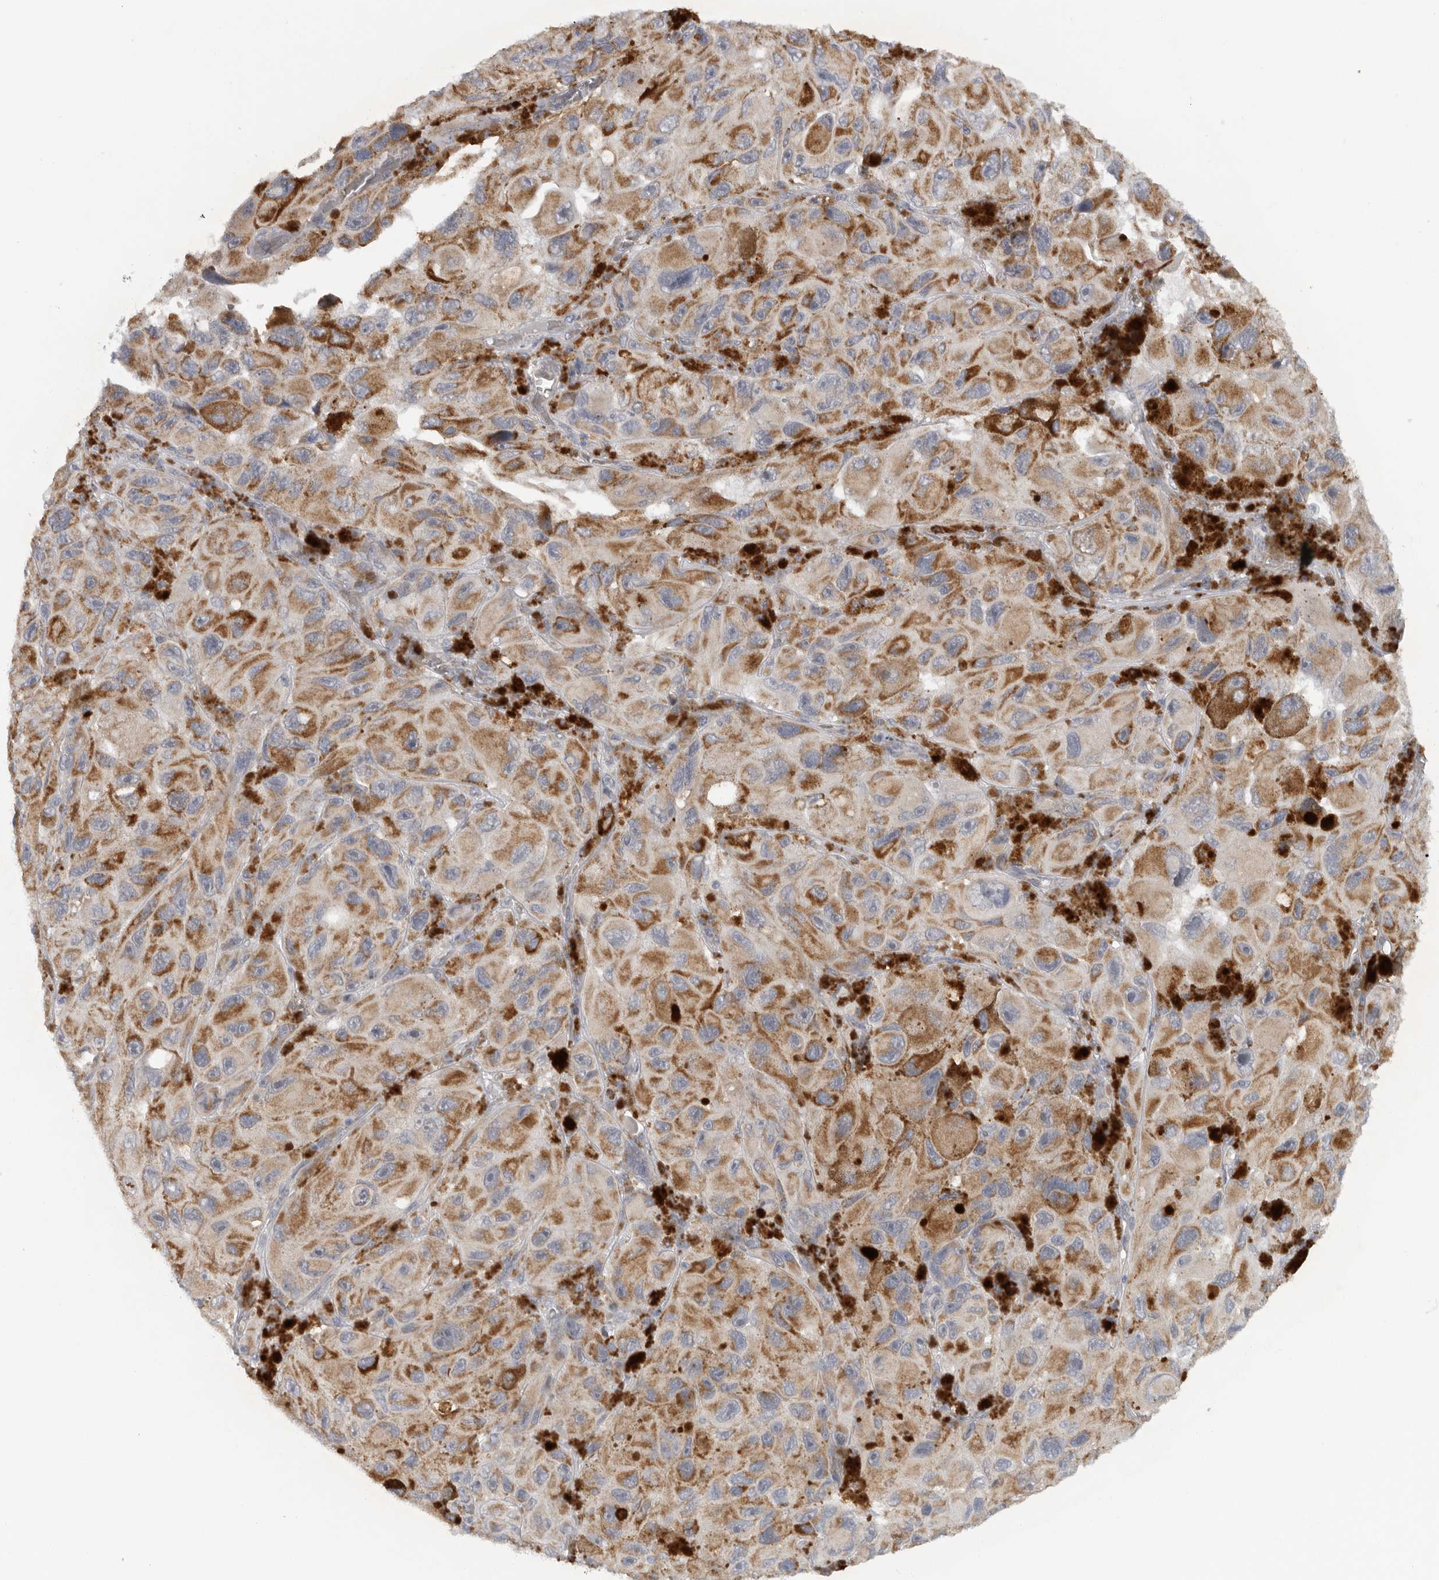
{"staining": {"intensity": "moderate", "quantity": ">75%", "location": "cytoplasmic/membranous"}, "tissue": "melanoma", "cell_type": "Tumor cells", "image_type": "cancer", "snomed": [{"axis": "morphology", "description": "Malignant melanoma, NOS"}, {"axis": "topography", "description": "Skin"}], "caption": "IHC of melanoma demonstrates medium levels of moderate cytoplasmic/membranous staining in about >75% of tumor cells.", "gene": "DYRK2", "patient": {"sex": "female", "age": 73}}